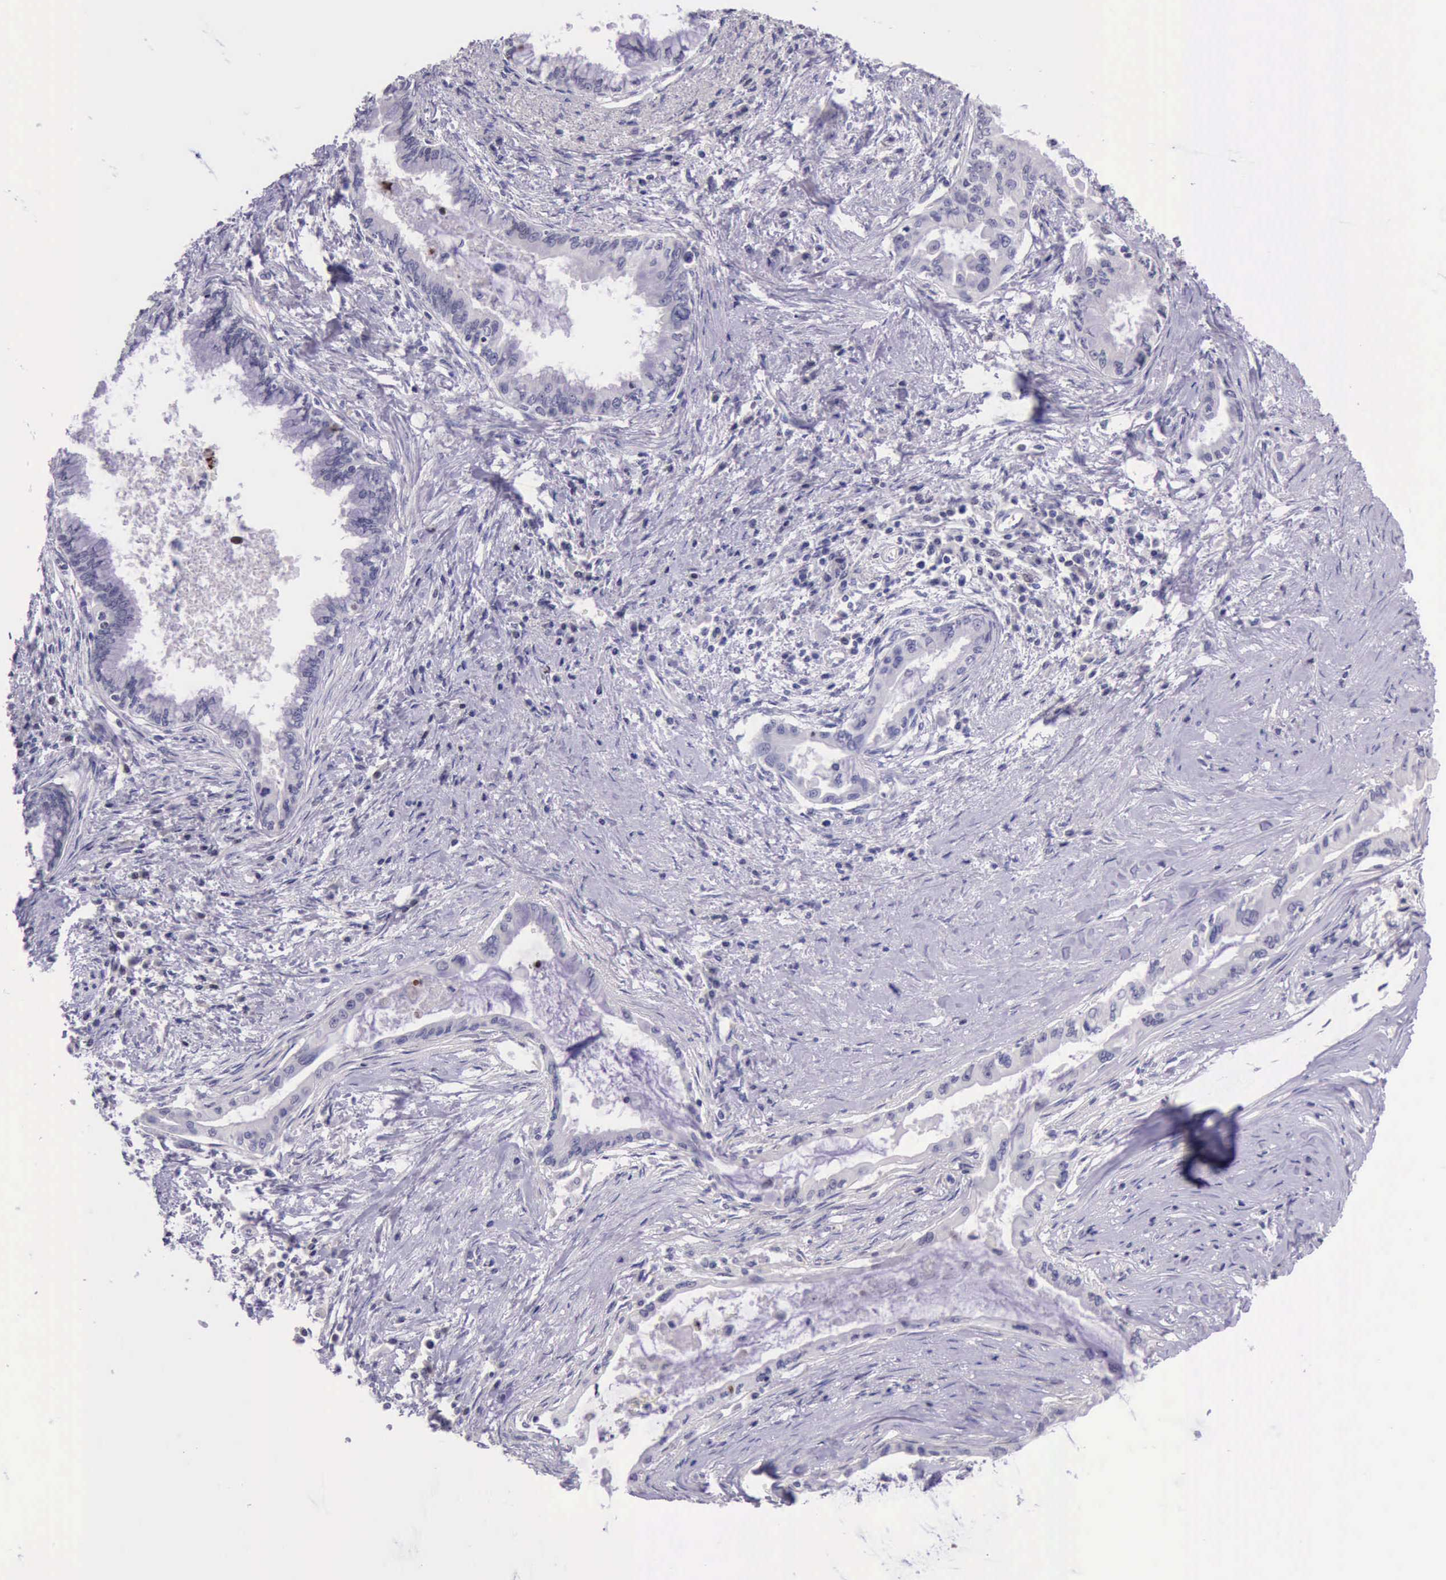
{"staining": {"intensity": "negative", "quantity": "none", "location": "none"}, "tissue": "pancreatic cancer", "cell_type": "Tumor cells", "image_type": "cancer", "snomed": [{"axis": "morphology", "description": "Adenocarcinoma, NOS"}, {"axis": "topography", "description": "Pancreas"}], "caption": "DAB immunohistochemical staining of pancreatic adenocarcinoma demonstrates no significant staining in tumor cells.", "gene": "PARP1", "patient": {"sex": "female", "age": 64}}